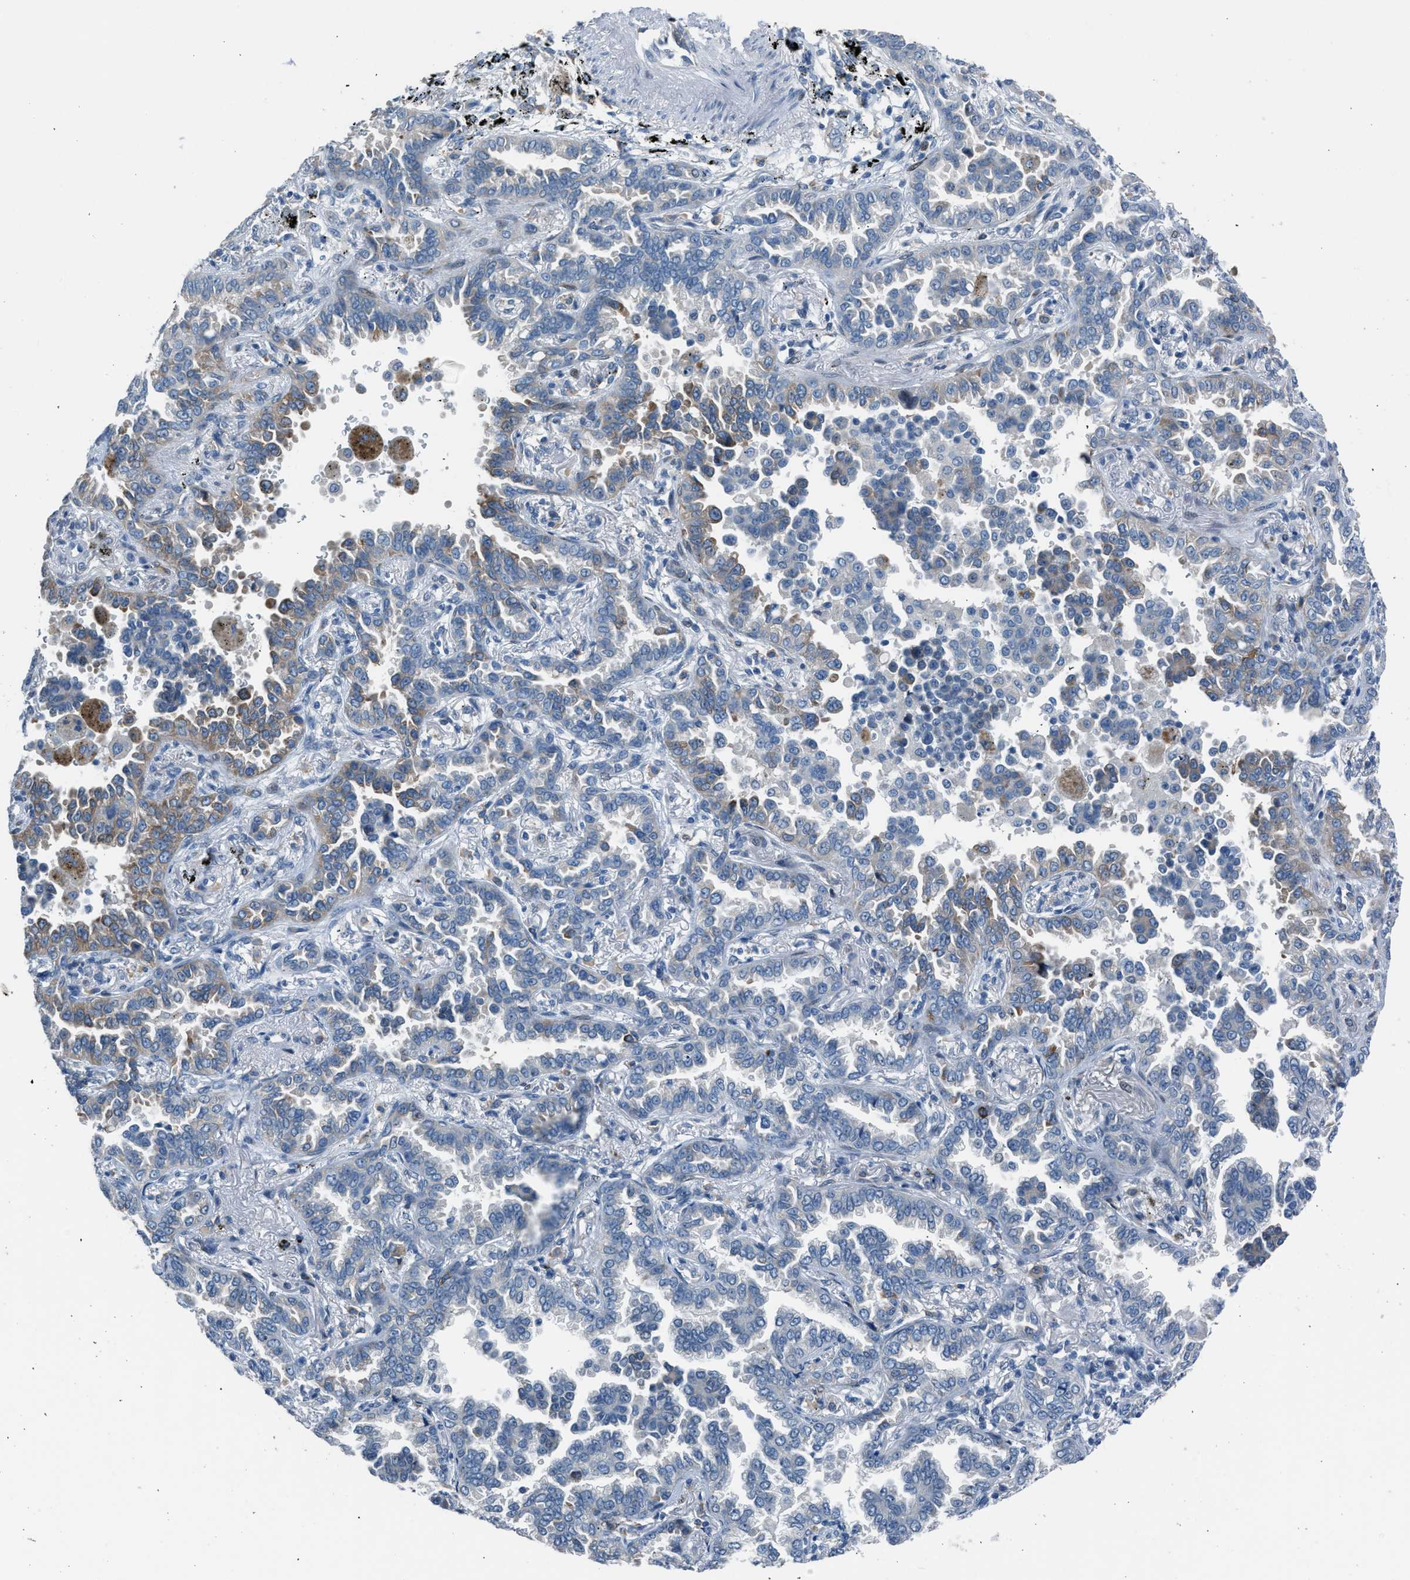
{"staining": {"intensity": "weak", "quantity": "<25%", "location": "cytoplasmic/membranous"}, "tissue": "lung cancer", "cell_type": "Tumor cells", "image_type": "cancer", "snomed": [{"axis": "morphology", "description": "Normal tissue, NOS"}, {"axis": "morphology", "description": "Adenocarcinoma, NOS"}, {"axis": "topography", "description": "Lung"}], "caption": "Immunohistochemical staining of lung cancer displays no significant staining in tumor cells. Nuclei are stained in blue.", "gene": "RNF41", "patient": {"sex": "male", "age": 59}}